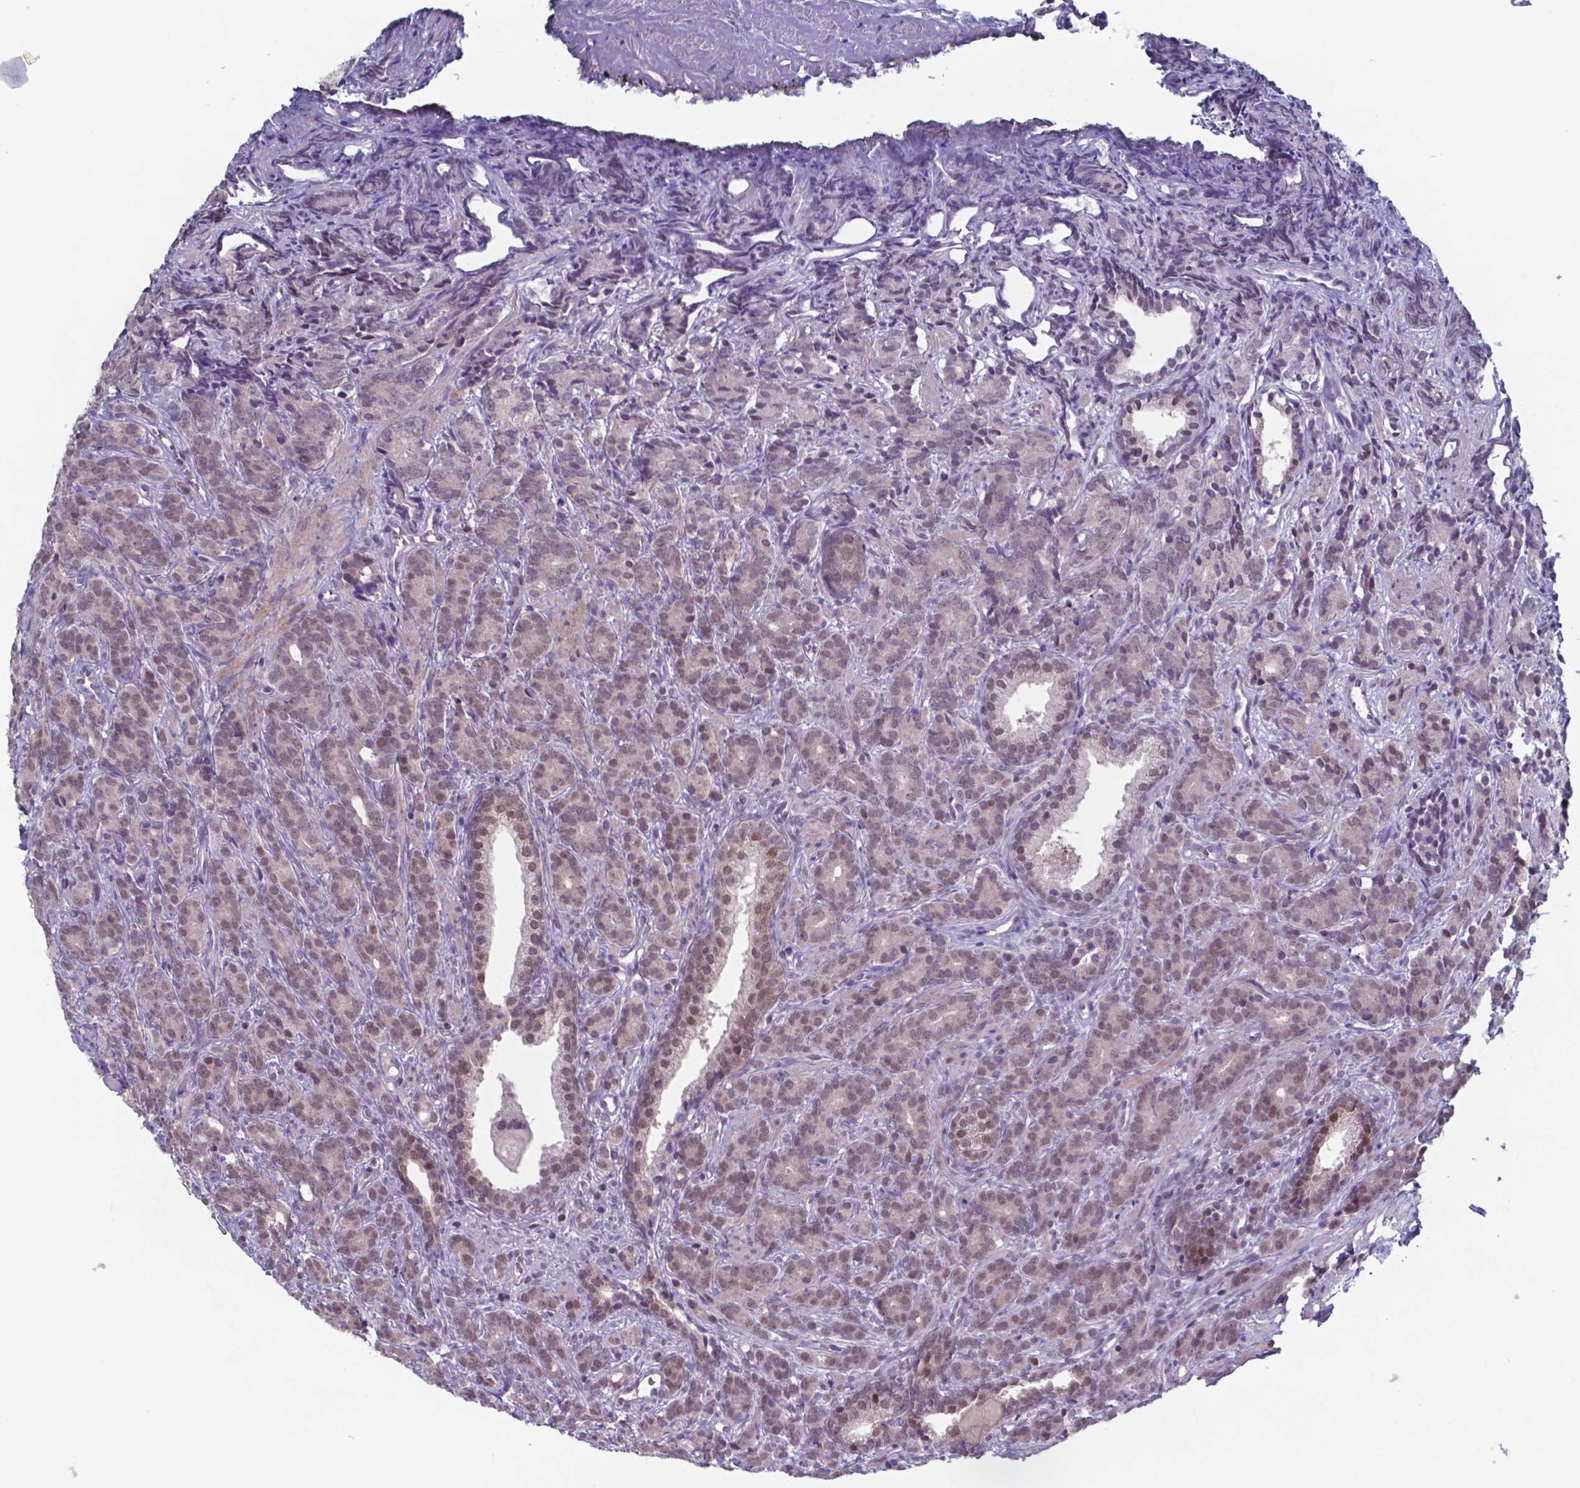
{"staining": {"intensity": "weak", "quantity": "25%-75%", "location": "nuclear"}, "tissue": "prostate cancer", "cell_type": "Tumor cells", "image_type": "cancer", "snomed": [{"axis": "morphology", "description": "Adenocarcinoma, High grade"}, {"axis": "topography", "description": "Prostate"}], "caption": "Weak nuclear protein staining is identified in approximately 25%-75% of tumor cells in prostate cancer (high-grade adenocarcinoma). The staining was performed using DAB (3,3'-diaminobenzidine) to visualize the protein expression in brown, while the nuclei were stained in blue with hematoxylin (Magnification: 20x).", "gene": "TDP2", "patient": {"sex": "male", "age": 84}}